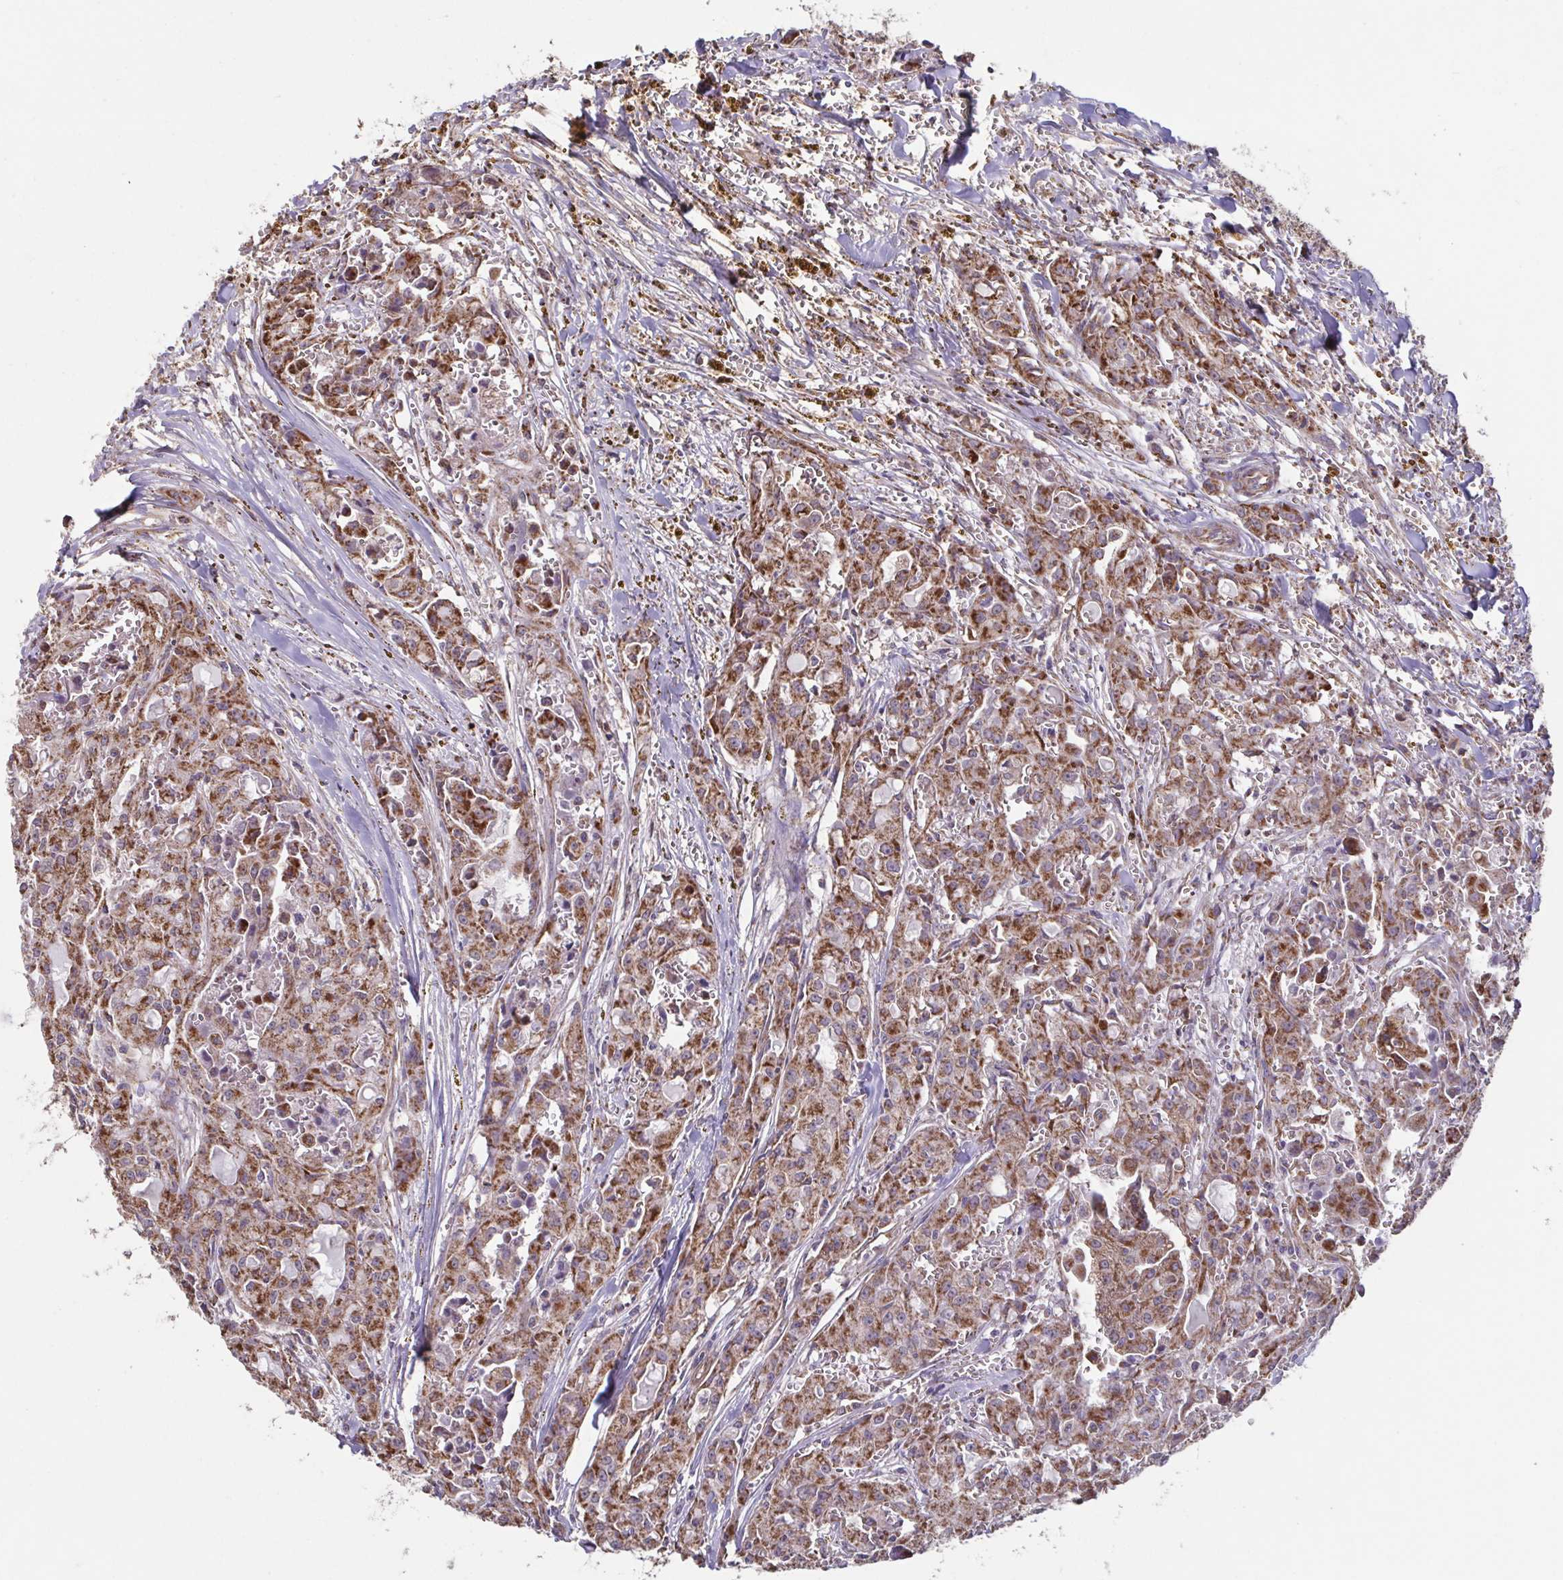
{"staining": {"intensity": "moderate", "quantity": ">75%", "location": "cytoplasmic/membranous"}, "tissue": "head and neck cancer", "cell_type": "Tumor cells", "image_type": "cancer", "snomed": [{"axis": "morphology", "description": "Adenocarcinoma, NOS"}, {"axis": "topography", "description": "Head-Neck"}], "caption": "Moderate cytoplasmic/membranous expression for a protein is identified in about >75% of tumor cells of head and neck cancer using IHC.", "gene": "DIP2B", "patient": {"sex": "male", "age": 64}}